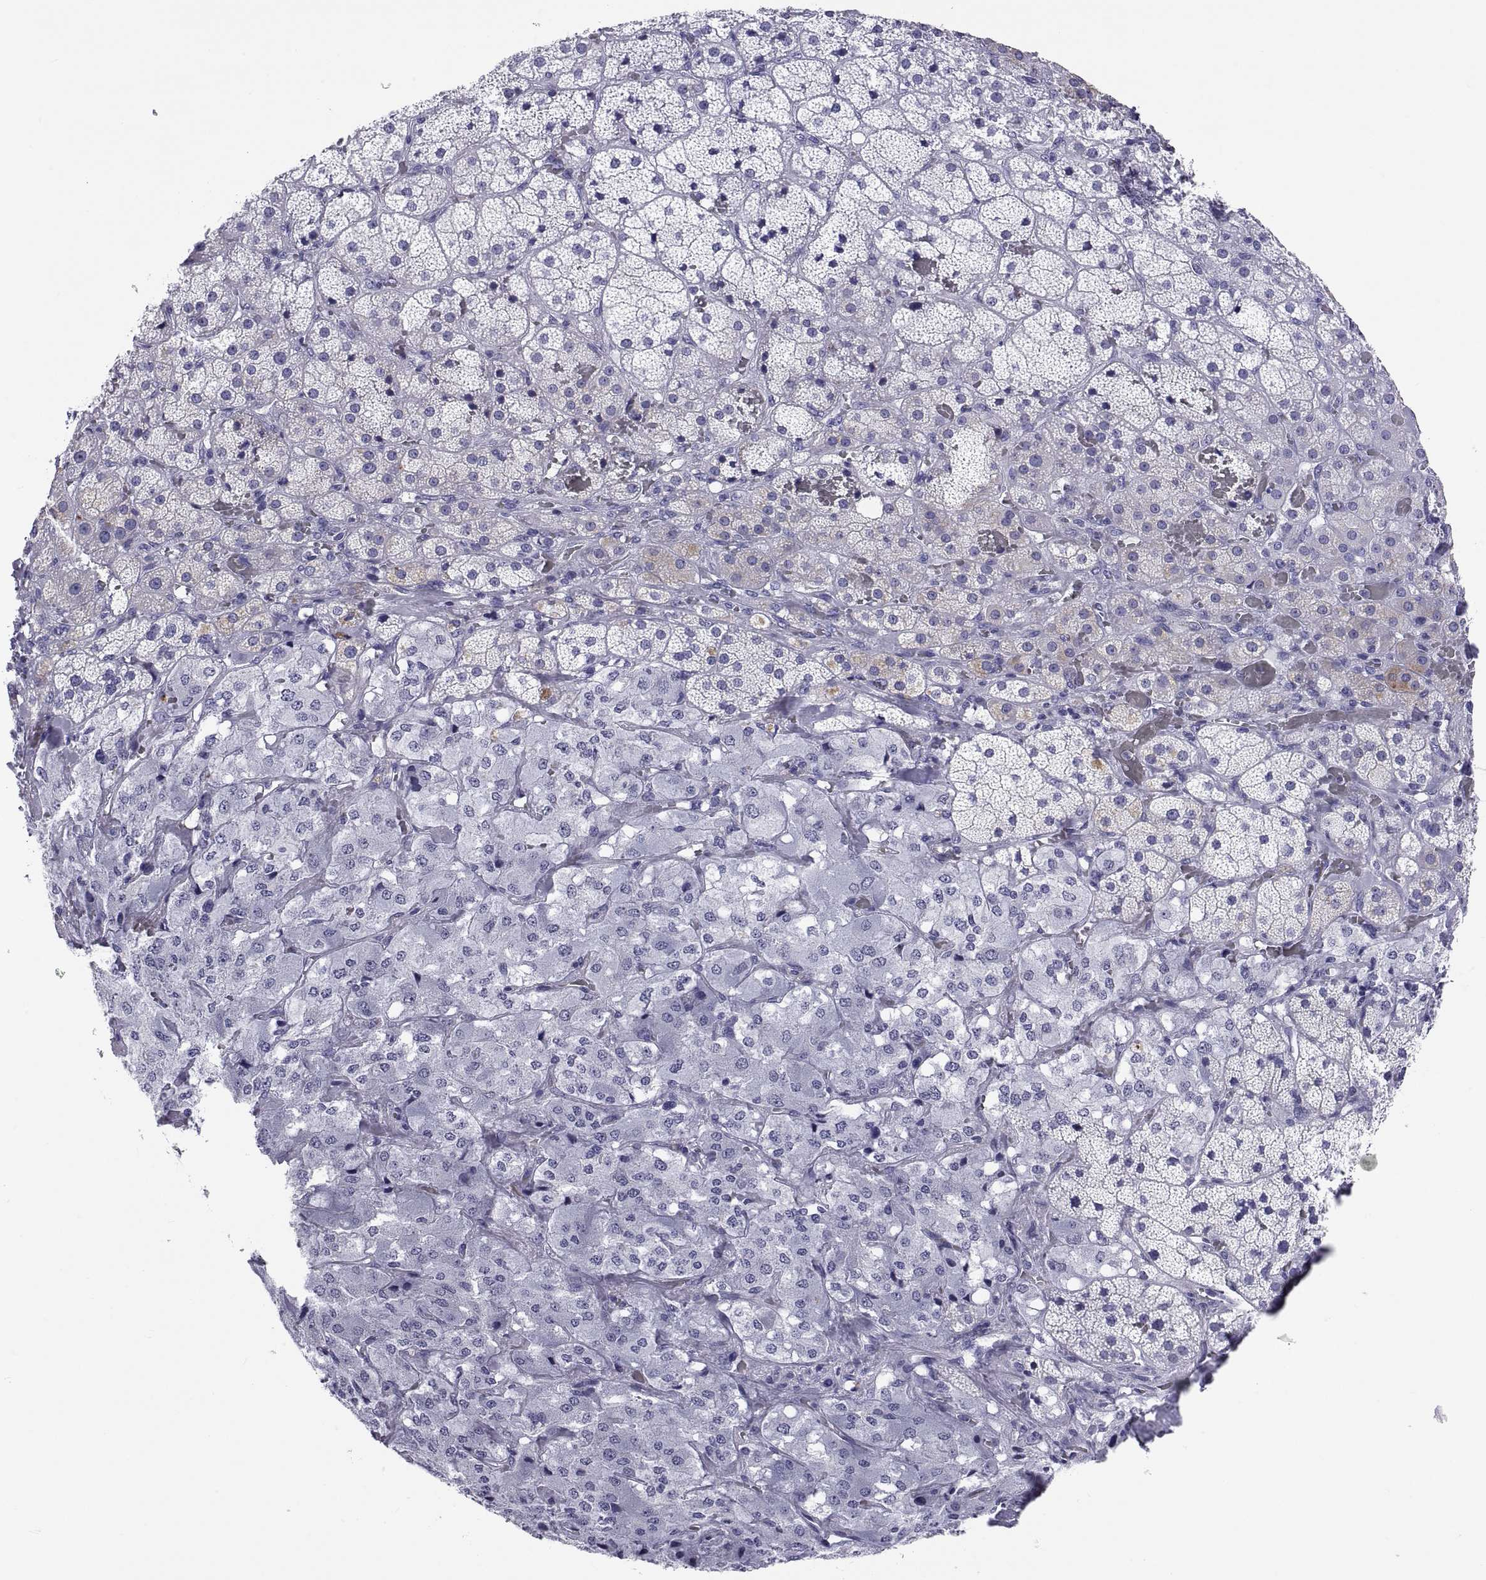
{"staining": {"intensity": "negative", "quantity": "none", "location": "none"}, "tissue": "adrenal gland", "cell_type": "Glandular cells", "image_type": "normal", "snomed": [{"axis": "morphology", "description": "Normal tissue, NOS"}, {"axis": "topography", "description": "Adrenal gland"}], "caption": "DAB (3,3'-diaminobenzidine) immunohistochemical staining of normal human adrenal gland exhibits no significant expression in glandular cells.", "gene": "QRICH2", "patient": {"sex": "male", "age": 57}}